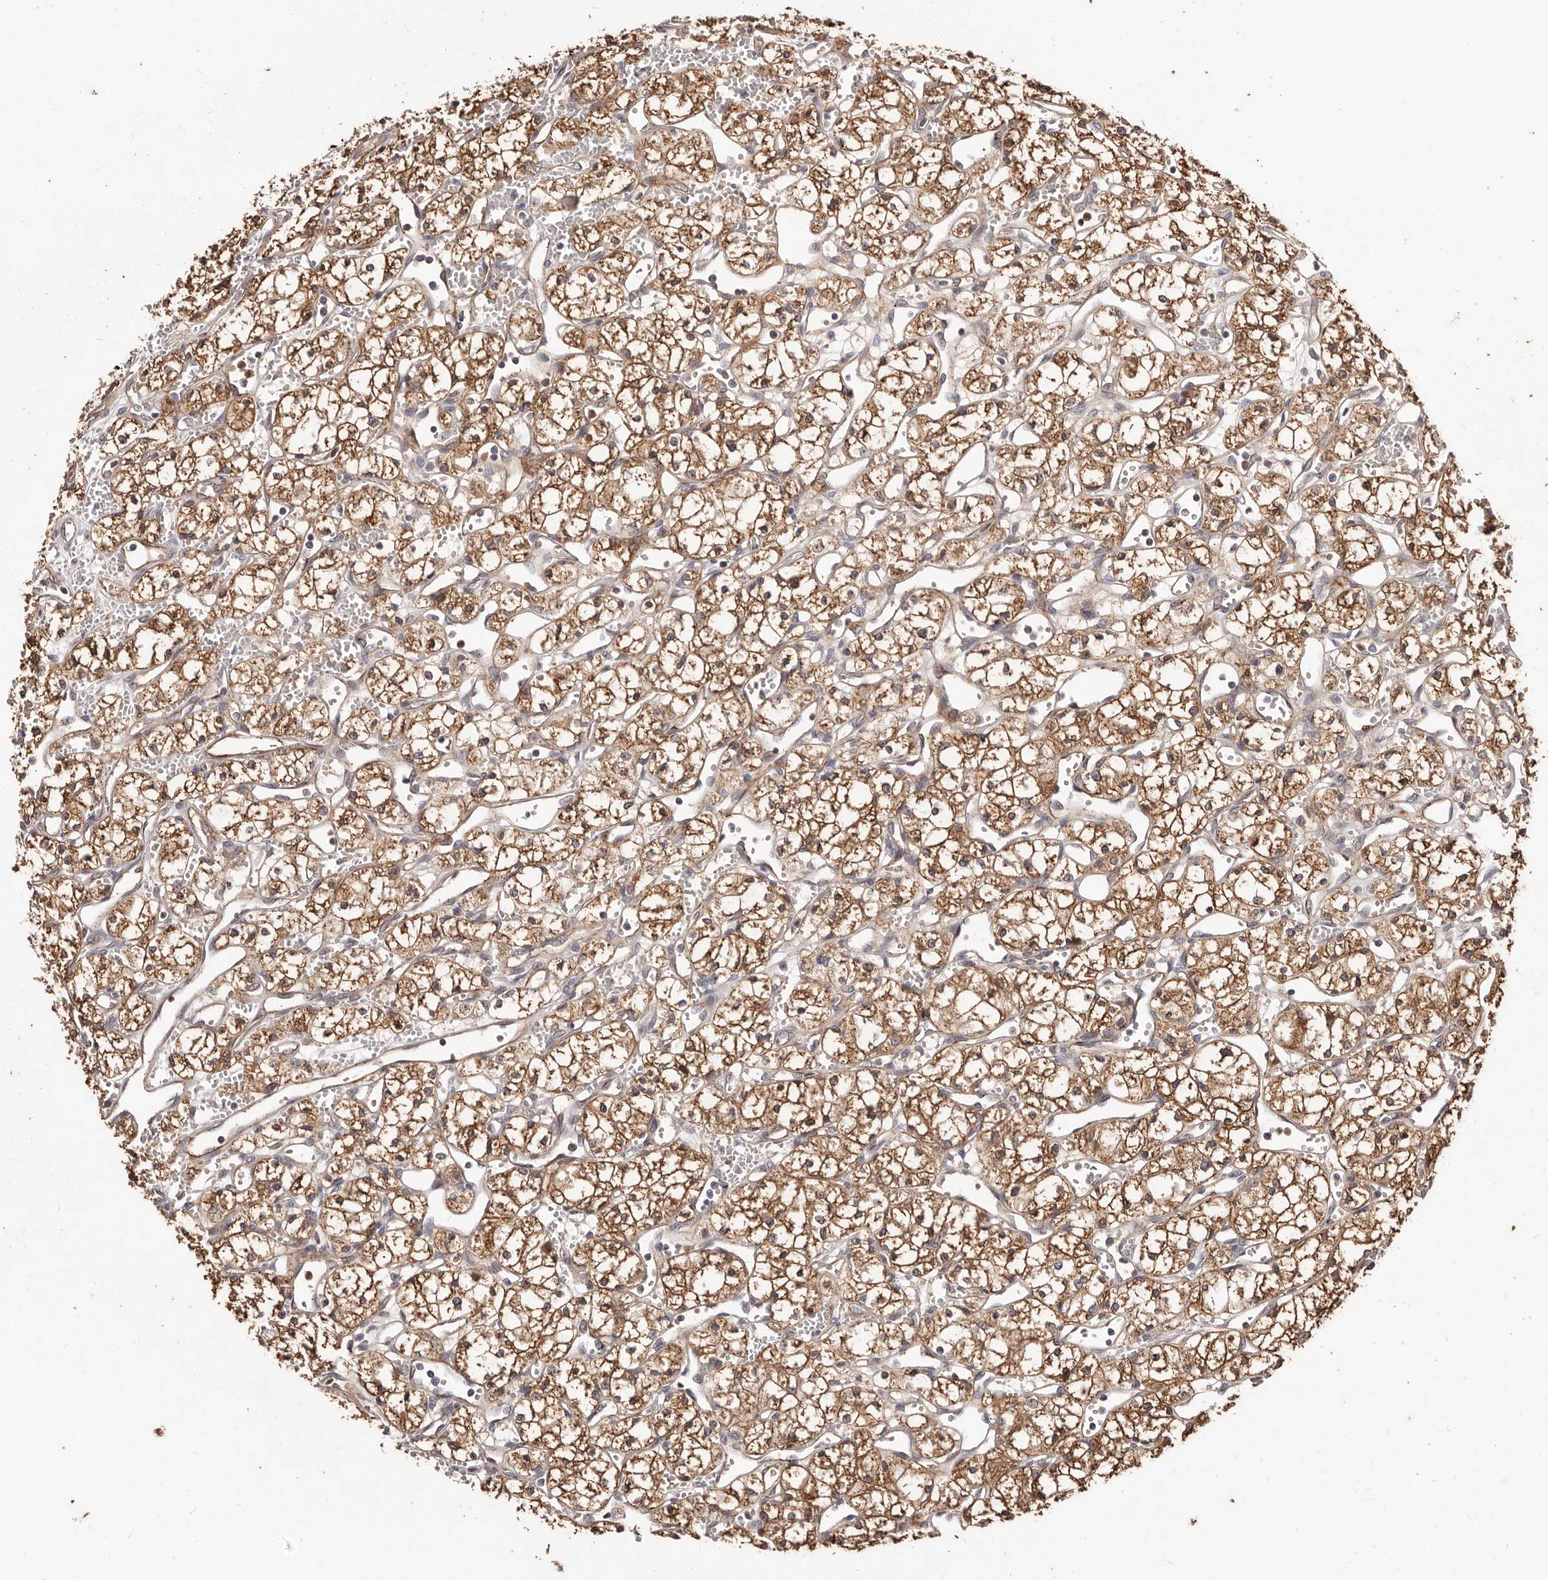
{"staining": {"intensity": "moderate", "quantity": ">75%", "location": "cytoplasmic/membranous"}, "tissue": "renal cancer", "cell_type": "Tumor cells", "image_type": "cancer", "snomed": [{"axis": "morphology", "description": "Adenocarcinoma, NOS"}, {"axis": "topography", "description": "Kidney"}], "caption": "About >75% of tumor cells in renal adenocarcinoma display moderate cytoplasmic/membranous protein positivity as visualized by brown immunohistochemical staining.", "gene": "CCL14", "patient": {"sex": "male", "age": 59}}